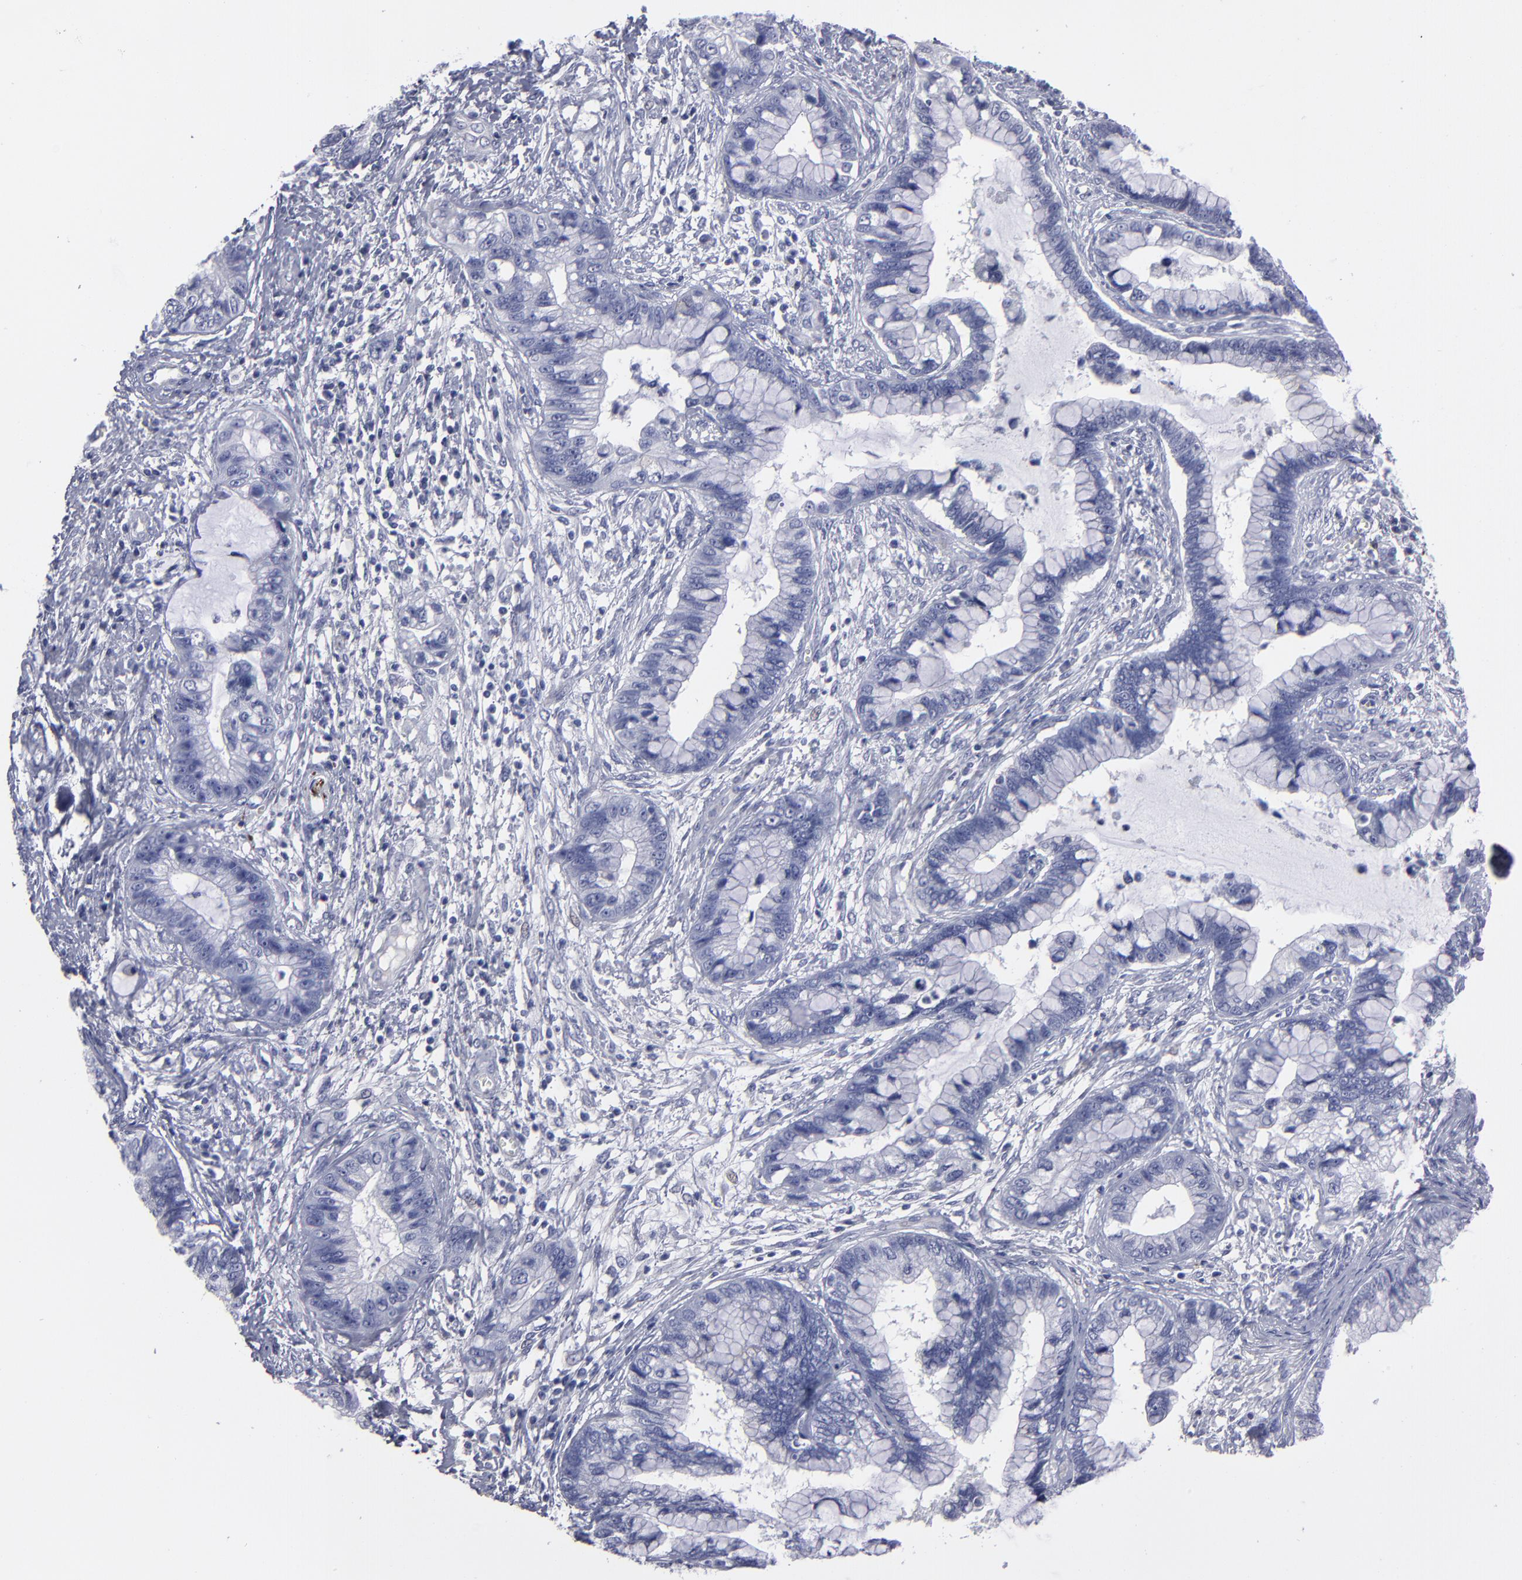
{"staining": {"intensity": "negative", "quantity": "none", "location": "none"}, "tissue": "cervical cancer", "cell_type": "Tumor cells", "image_type": "cancer", "snomed": [{"axis": "morphology", "description": "Adenocarcinoma, NOS"}, {"axis": "topography", "description": "Cervix"}], "caption": "Cervical cancer was stained to show a protein in brown. There is no significant staining in tumor cells.", "gene": "CADM3", "patient": {"sex": "female", "age": 44}}